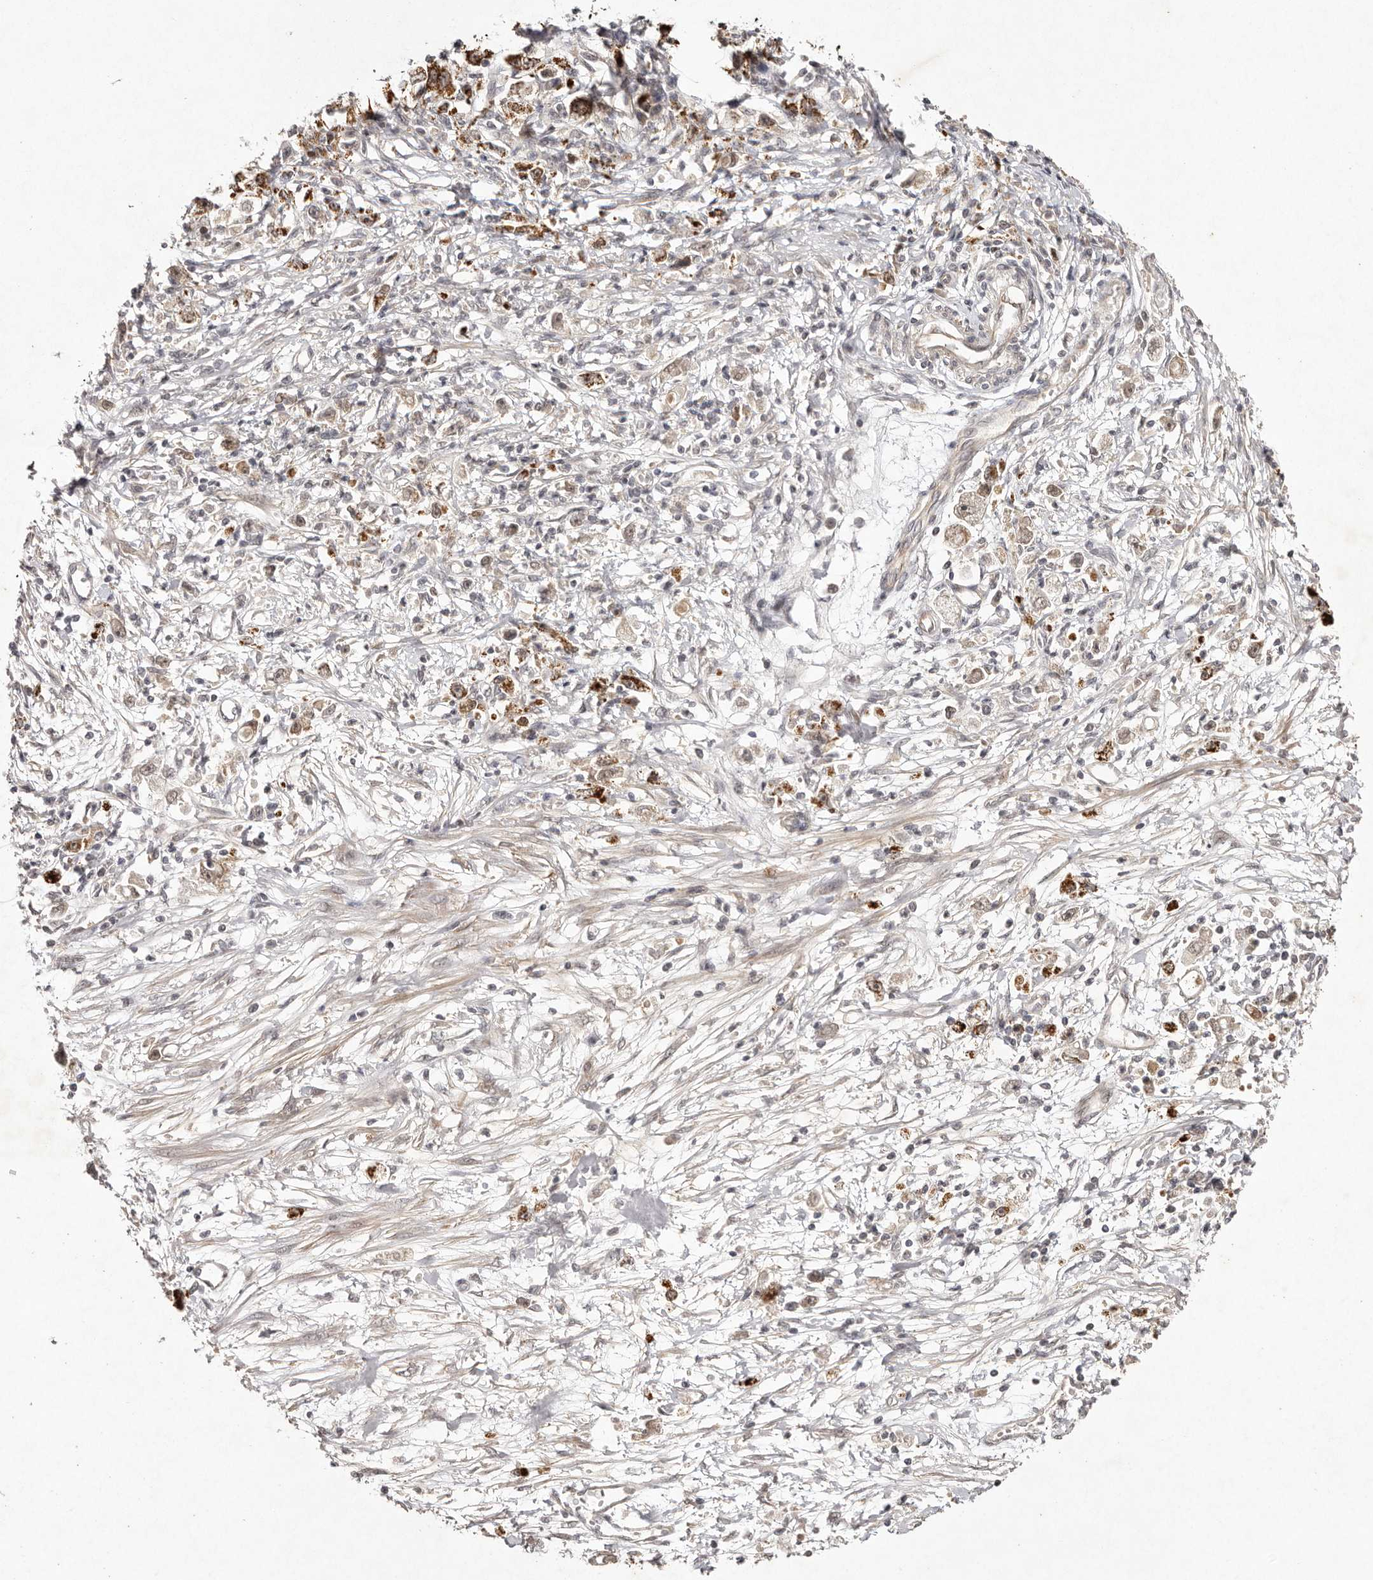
{"staining": {"intensity": "moderate", "quantity": "25%-75%", "location": "cytoplasmic/membranous"}, "tissue": "stomach cancer", "cell_type": "Tumor cells", "image_type": "cancer", "snomed": [{"axis": "morphology", "description": "Adenocarcinoma, NOS"}, {"axis": "topography", "description": "Stomach"}], "caption": "Protein staining of stomach cancer (adenocarcinoma) tissue shows moderate cytoplasmic/membranous staining in about 25%-75% of tumor cells.", "gene": "BUD31", "patient": {"sex": "female", "age": 59}}